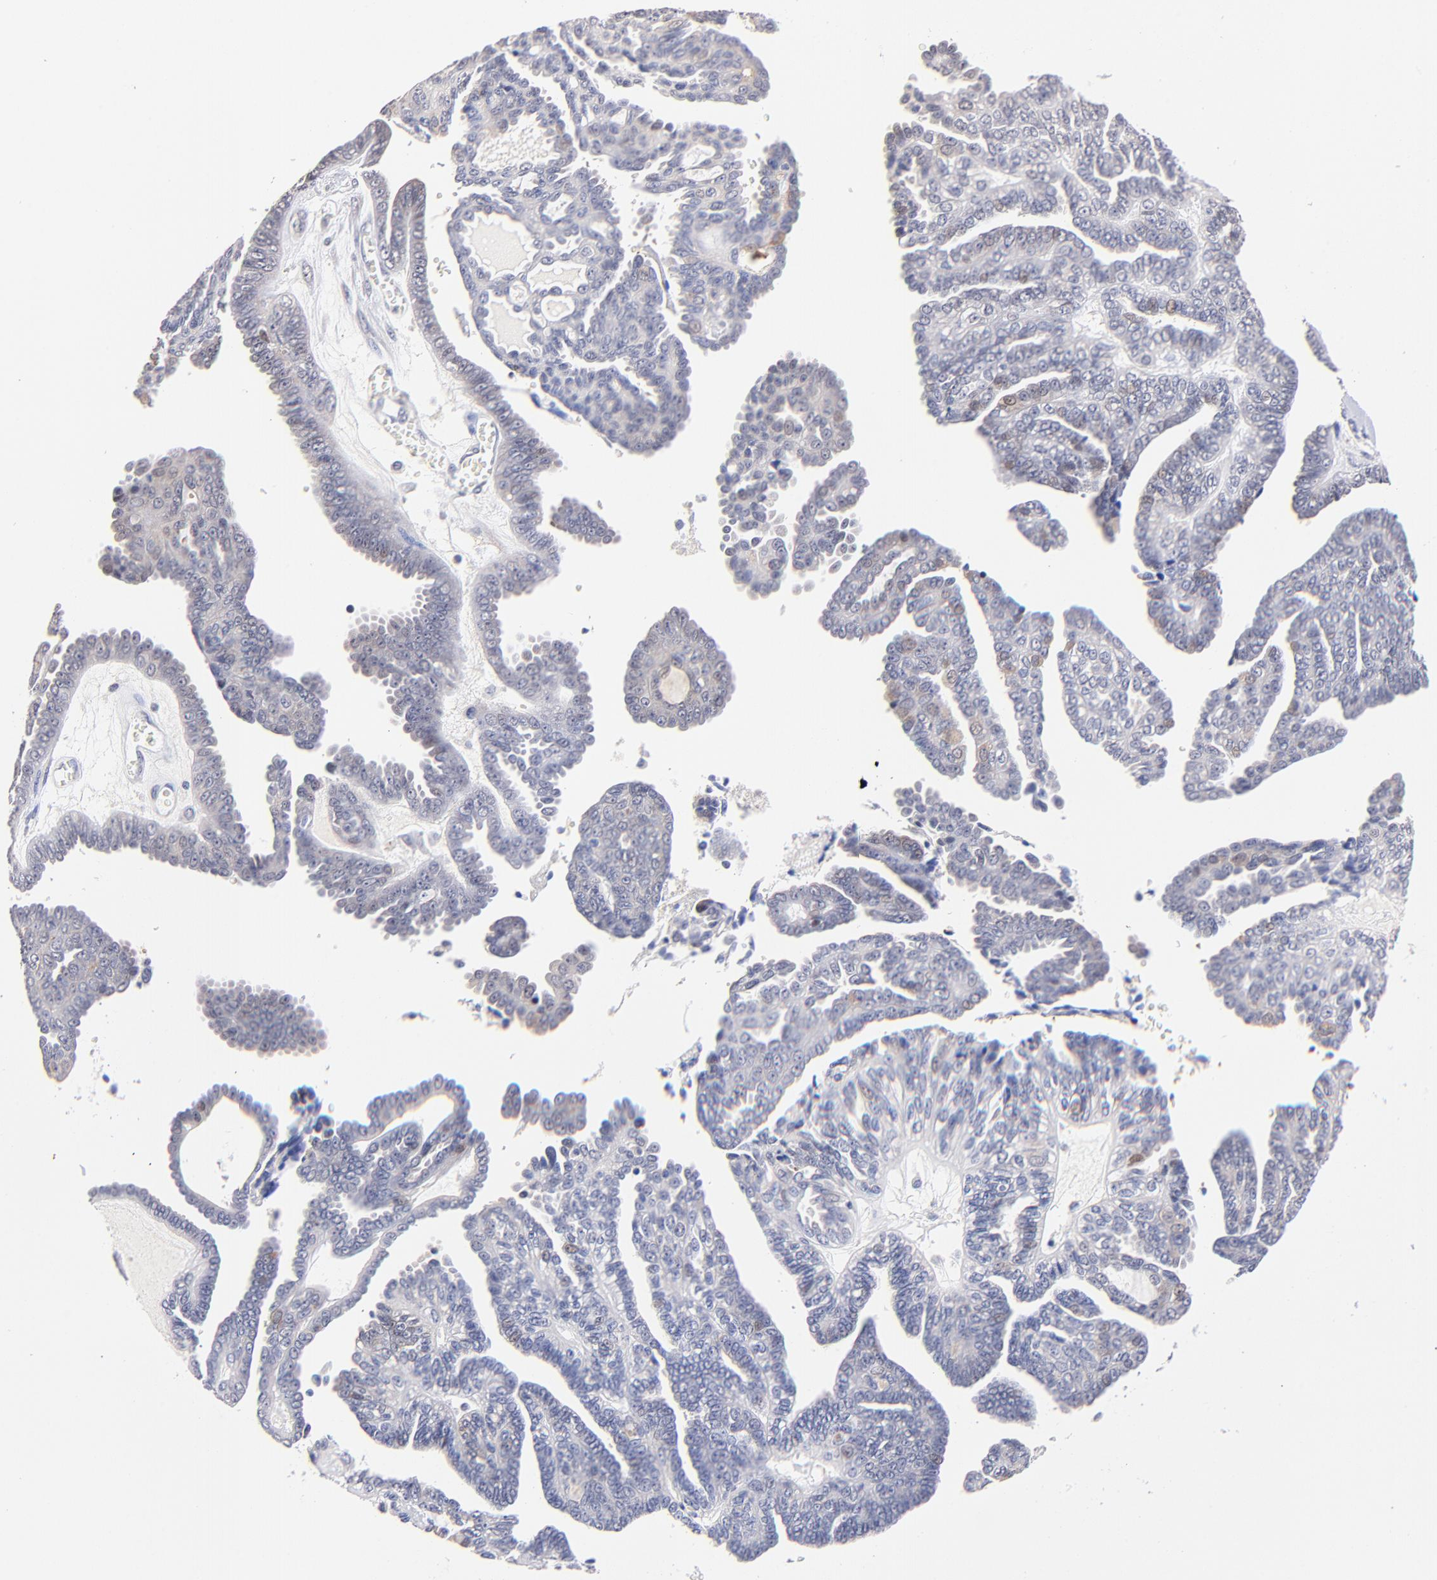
{"staining": {"intensity": "negative", "quantity": "none", "location": "none"}, "tissue": "ovarian cancer", "cell_type": "Tumor cells", "image_type": "cancer", "snomed": [{"axis": "morphology", "description": "Cystadenocarcinoma, serous, NOS"}, {"axis": "topography", "description": "Ovary"}], "caption": "Serous cystadenocarcinoma (ovarian) was stained to show a protein in brown. There is no significant positivity in tumor cells. The staining is performed using DAB brown chromogen with nuclei counter-stained in using hematoxylin.", "gene": "ZNF155", "patient": {"sex": "female", "age": 71}}